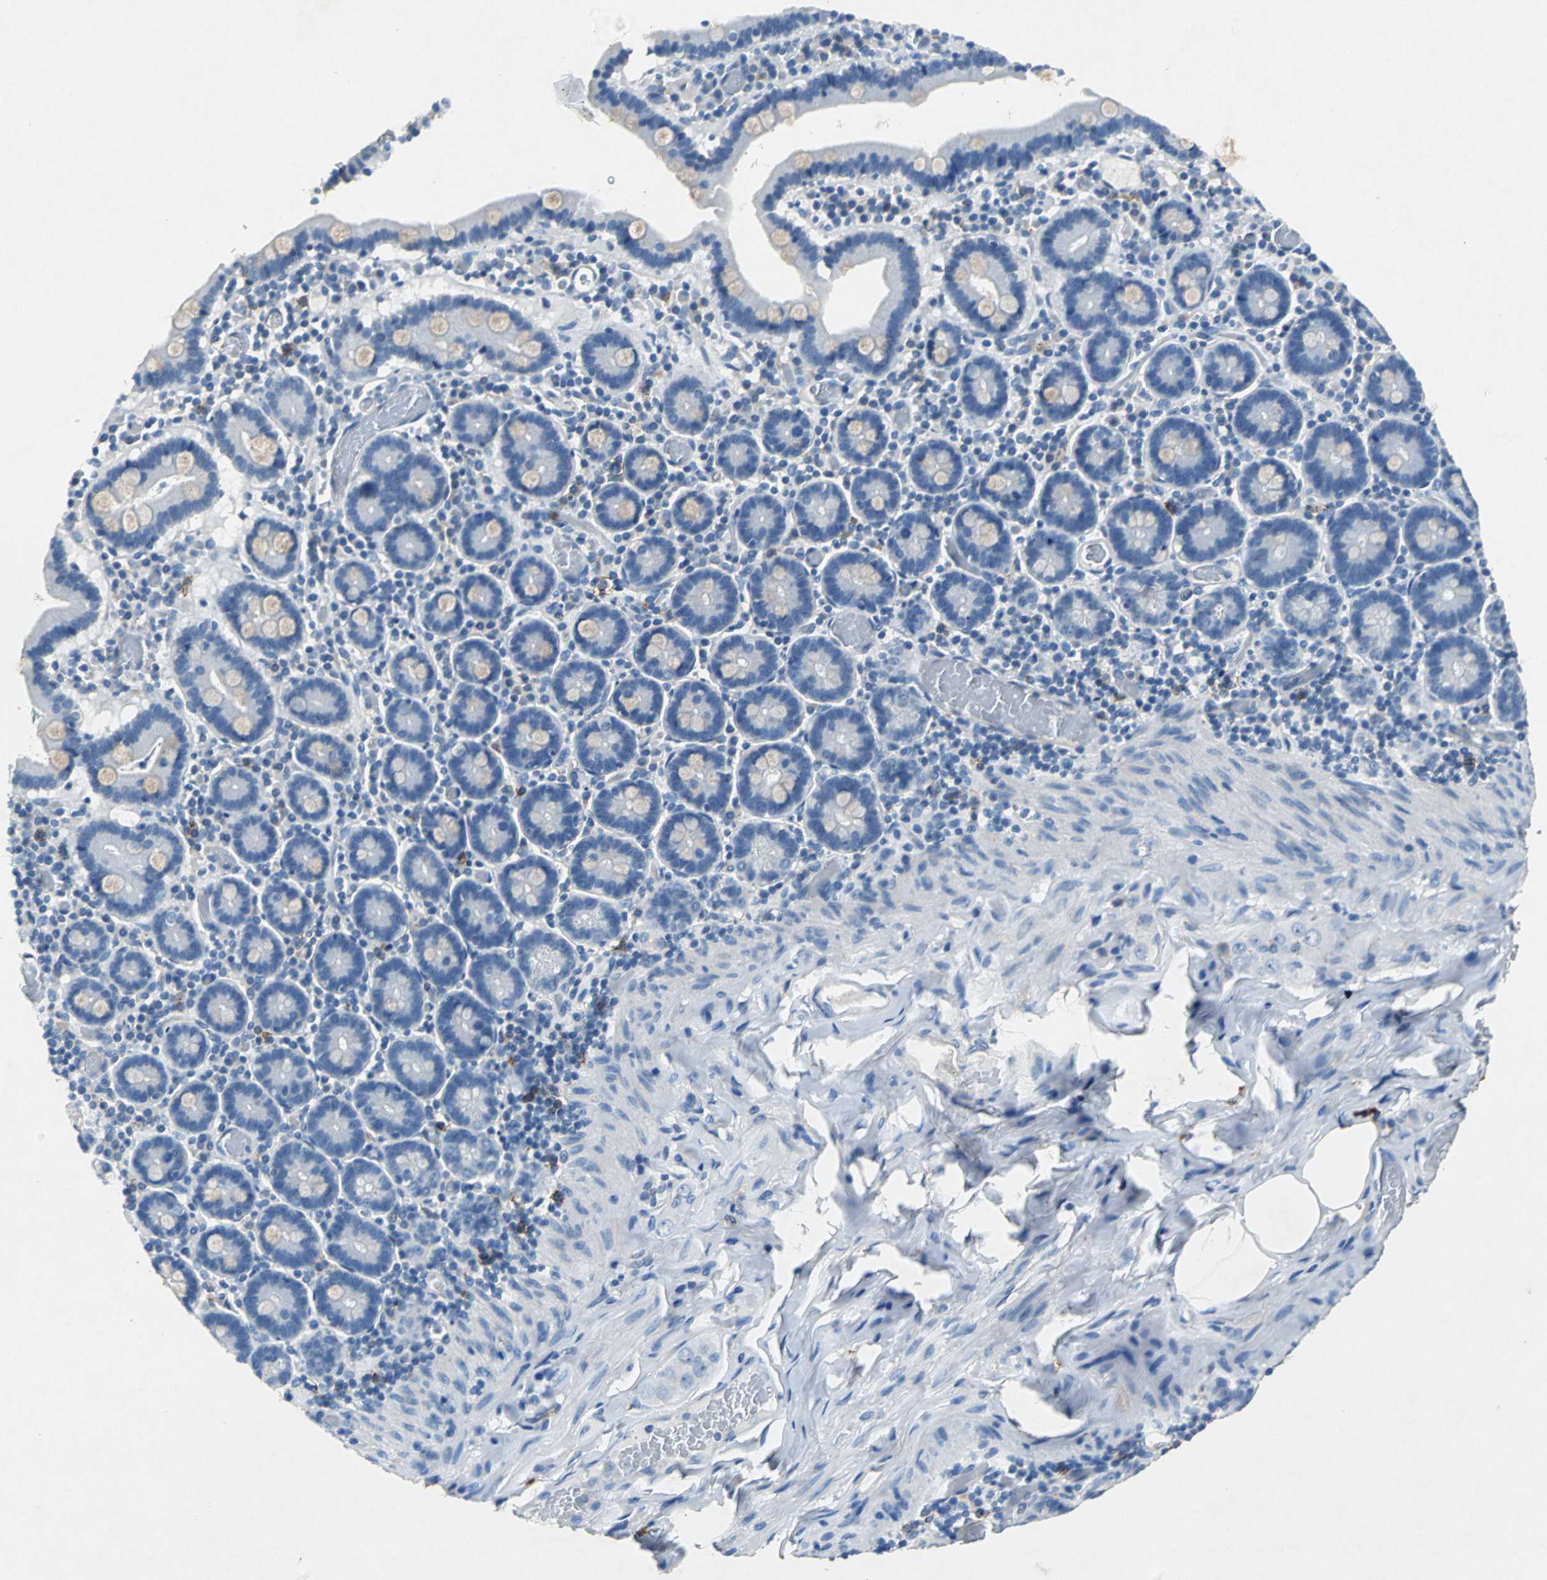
{"staining": {"intensity": "negative", "quantity": "none", "location": "none"}, "tissue": "duodenum", "cell_type": "Glandular cells", "image_type": "normal", "snomed": [{"axis": "morphology", "description": "Normal tissue, NOS"}, {"axis": "topography", "description": "Duodenum"}], "caption": "Immunohistochemical staining of benign human duodenum reveals no significant staining in glandular cells.", "gene": "RPS13", "patient": {"sex": "female", "age": 53}}